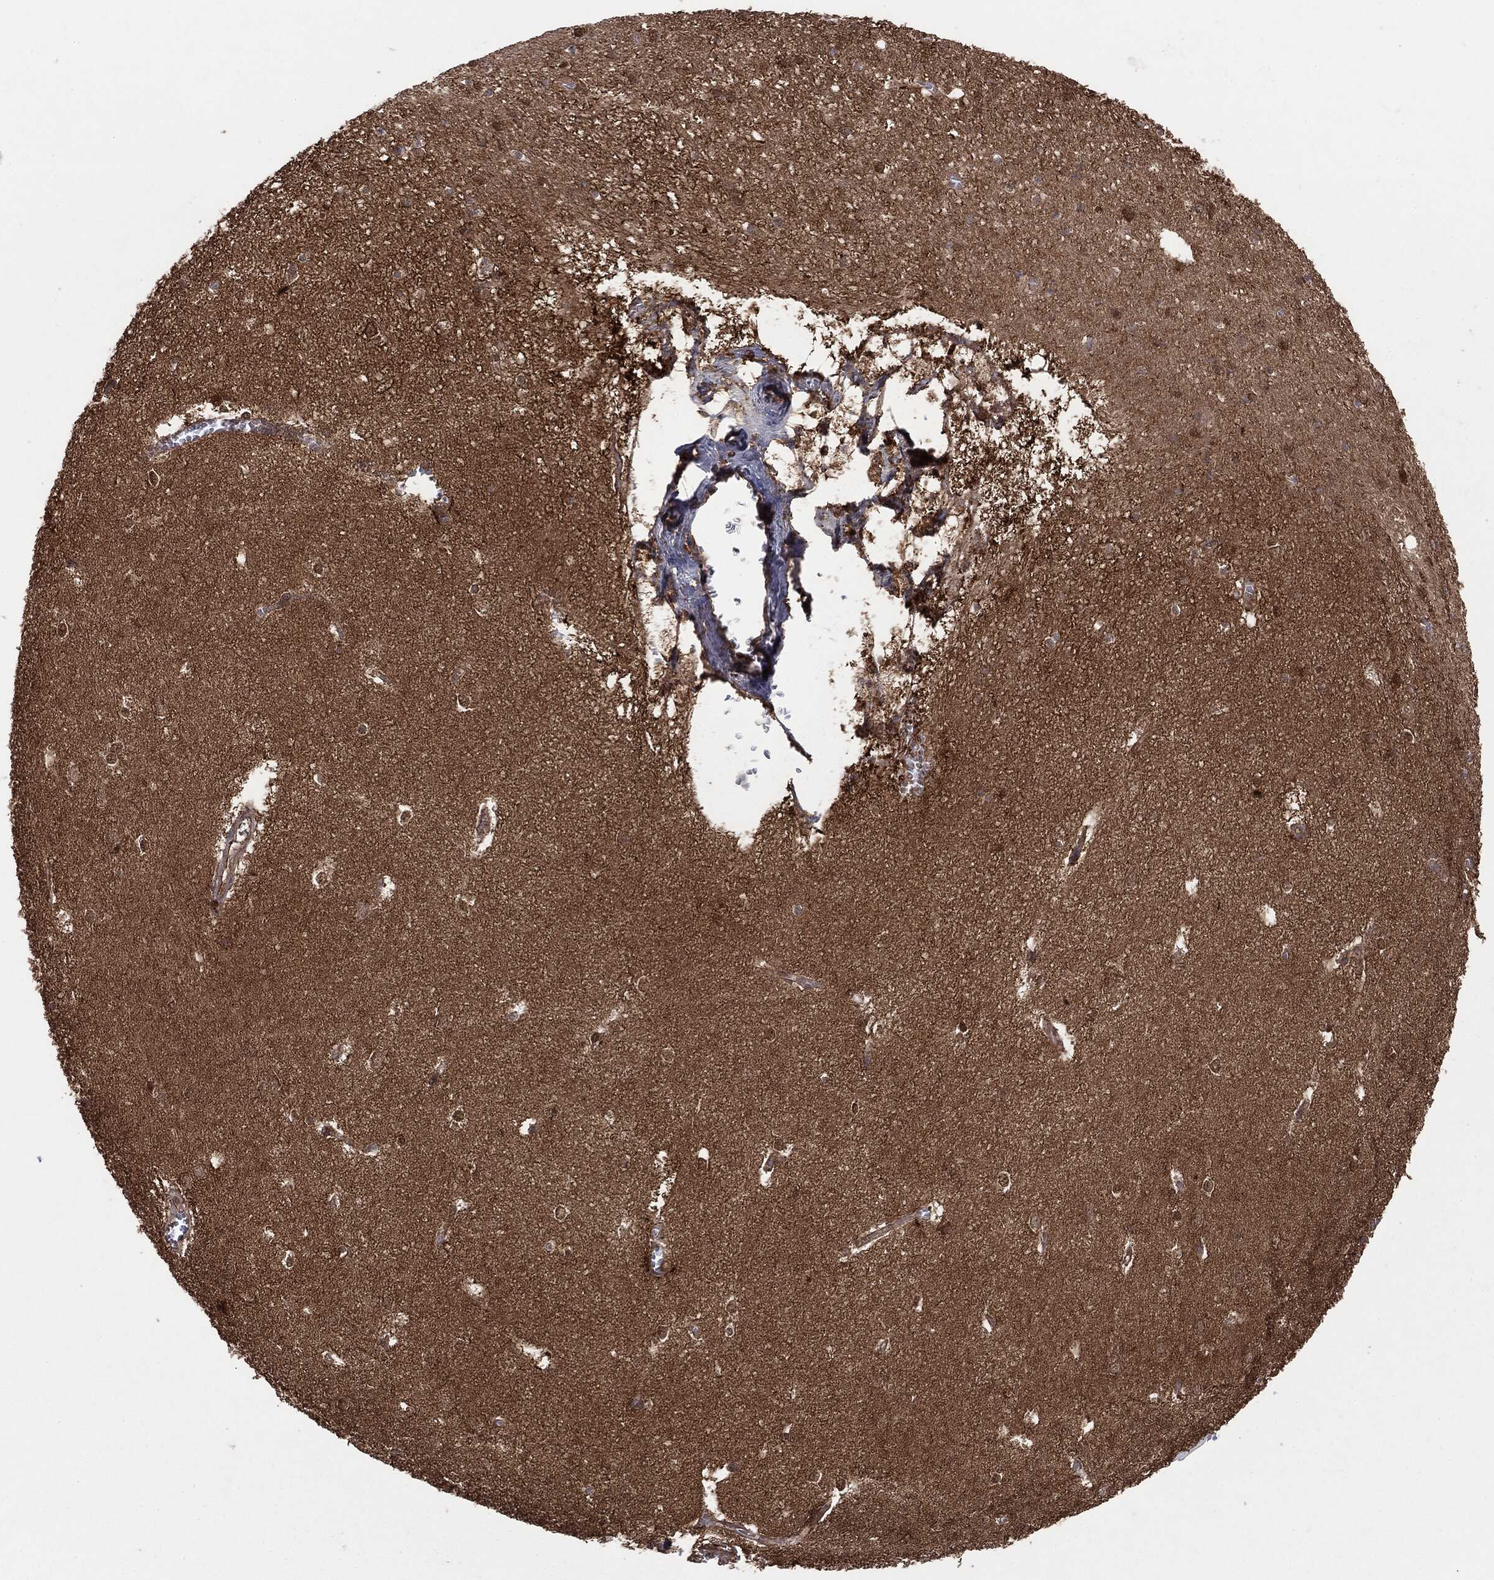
{"staining": {"intensity": "negative", "quantity": "none", "location": "none"}, "tissue": "hippocampus", "cell_type": "Glial cells", "image_type": "normal", "snomed": [{"axis": "morphology", "description": "Normal tissue, NOS"}, {"axis": "topography", "description": "Hippocampus"}], "caption": "Immunohistochemistry (IHC) image of benign hippocampus: human hippocampus stained with DAB demonstrates no significant protein expression in glial cells.", "gene": "NME1", "patient": {"sex": "female", "age": 64}}